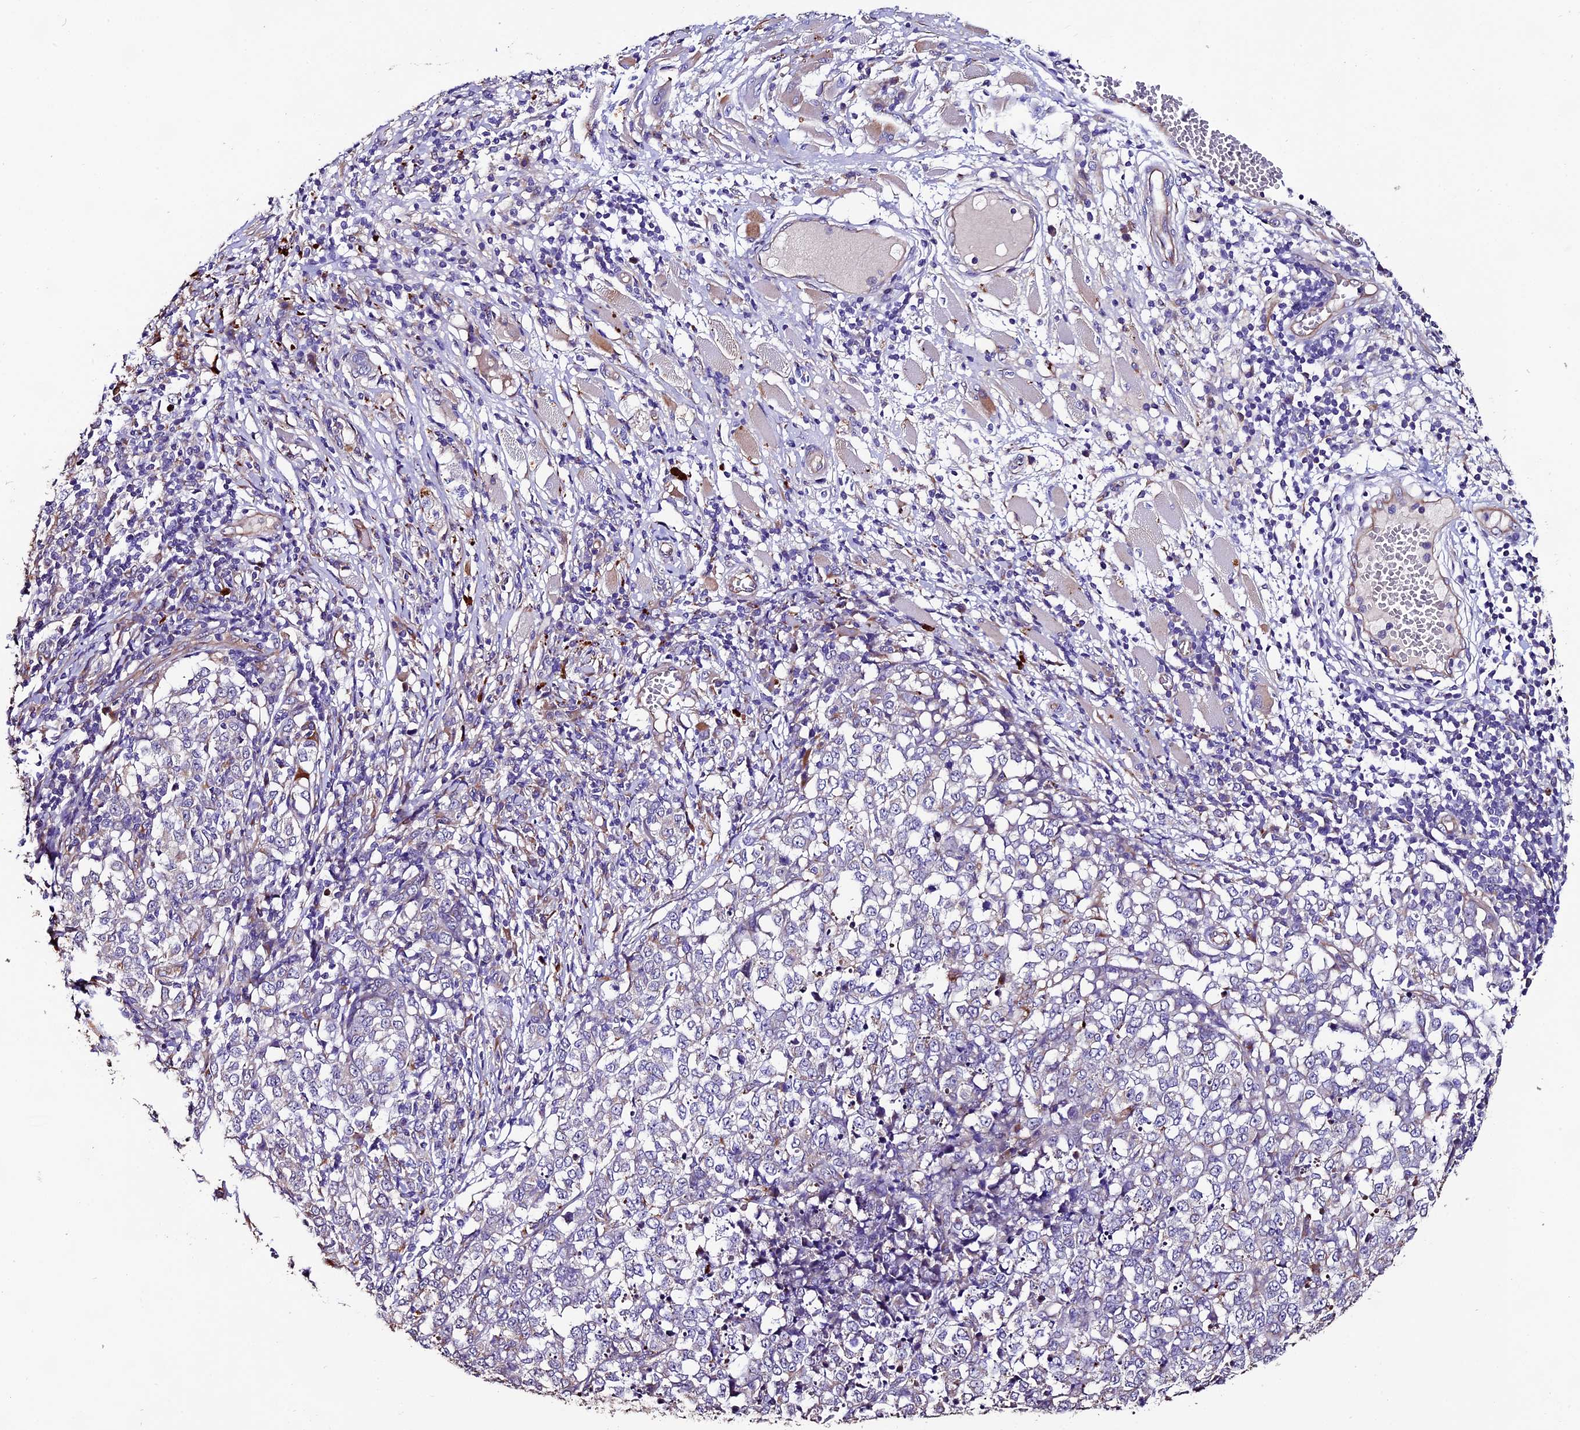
{"staining": {"intensity": "negative", "quantity": "none", "location": "none"}, "tissue": "melanoma", "cell_type": "Tumor cells", "image_type": "cancer", "snomed": [{"axis": "morphology", "description": "Malignant melanoma, NOS"}, {"axis": "topography", "description": "Skin"}], "caption": "Immunohistochemistry image of neoplastic tissue: melanoma stained with DAB (3,3'-diaminobenzidine) displays no significant protein positivity in tumor cells.", "gene": "CLN5", "patient": {"sex": "female", "age": 72}}